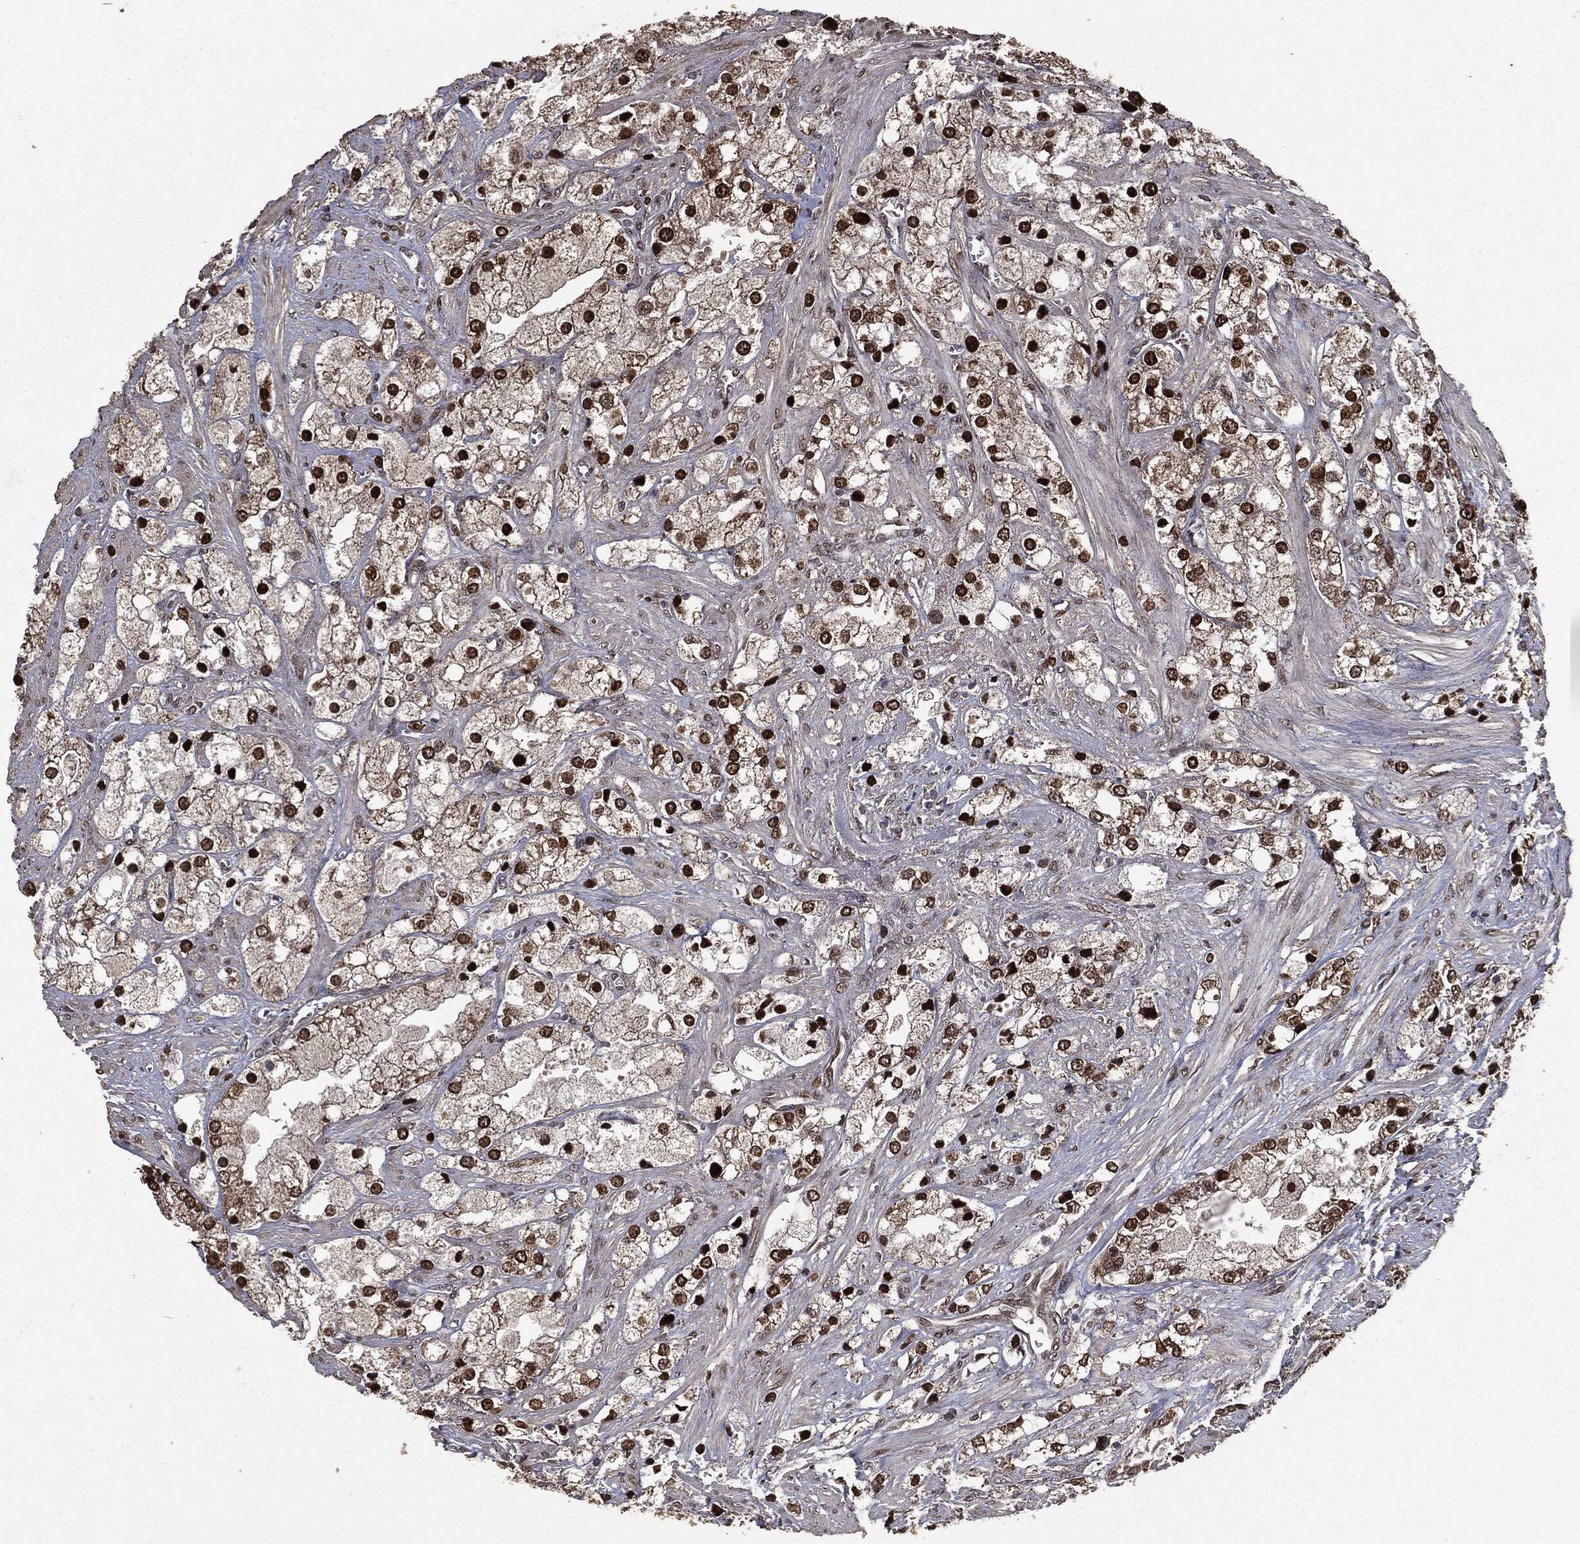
{"staining": {"intensity": "strong", "quantity": ">75%", "location": "cytoplasmic/membranous,nuclear"}, "tissue": "prostate cancer", "cell_type": "Tumor cells", "image_type": "cancer", "snomed": [{"axis": "morphology", "description": "Adenocarcinoma, NOS"}, {"axis": "topography", "description": "Prostate and seminal vesicle, NOS"}, {"axis": "topography", "description": "Prostate"}], "caption": "Protein analysis of adenocarcinoma (prostate) tissue shows strong cytoplasmic/membranous and nuclear staining in about >75% of tumor cells. (brown staining indicates protein expression, while blue staining denotes nuclei).", "gene": "PPP6R2", "patient": {"sex": "male", "age": 79}}